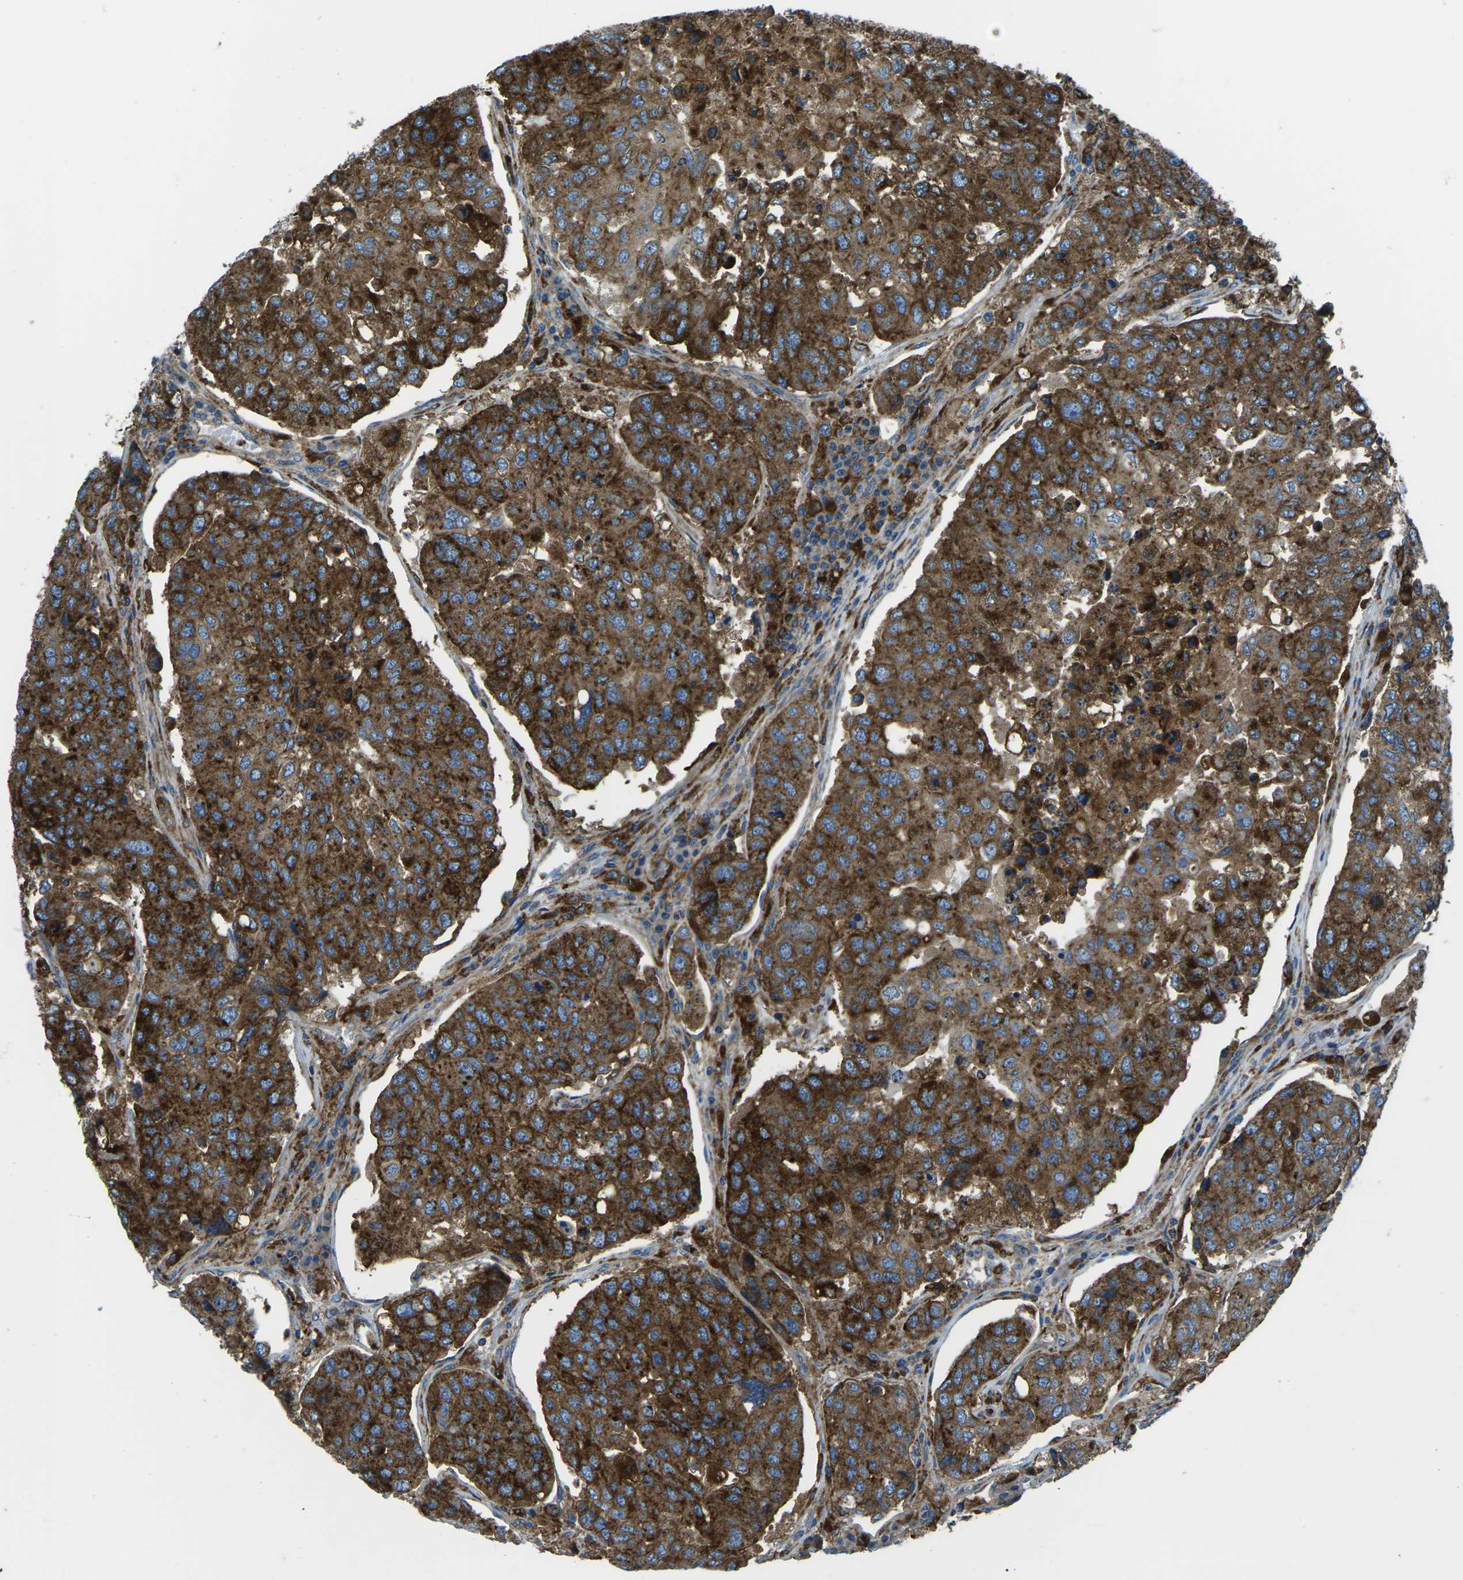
{"staining": {"intensity": "strong", "quantity": ">75%", "location": "cytoplasmic/membranous"}, "tissue": "urothelial cancer", "cell_type": "Tumor cells", "image_type": "cancer", "snomed": [{"axis": "morphology", "description": "Urothelial carcinoma, High grade"}, {"axis": "topography", "description": "Lymph node"}, {"axis": "topography", "description": "Urinary bladder"}], "caption": "Approximately >75% of tumor cells in human urothelial cancer reveal strong cytoplasmic/membranous protein expression as visualized by brown immunohistochemical staining.", "gene": "CDK17", "patient": {"sex": "male", "age": 51}}